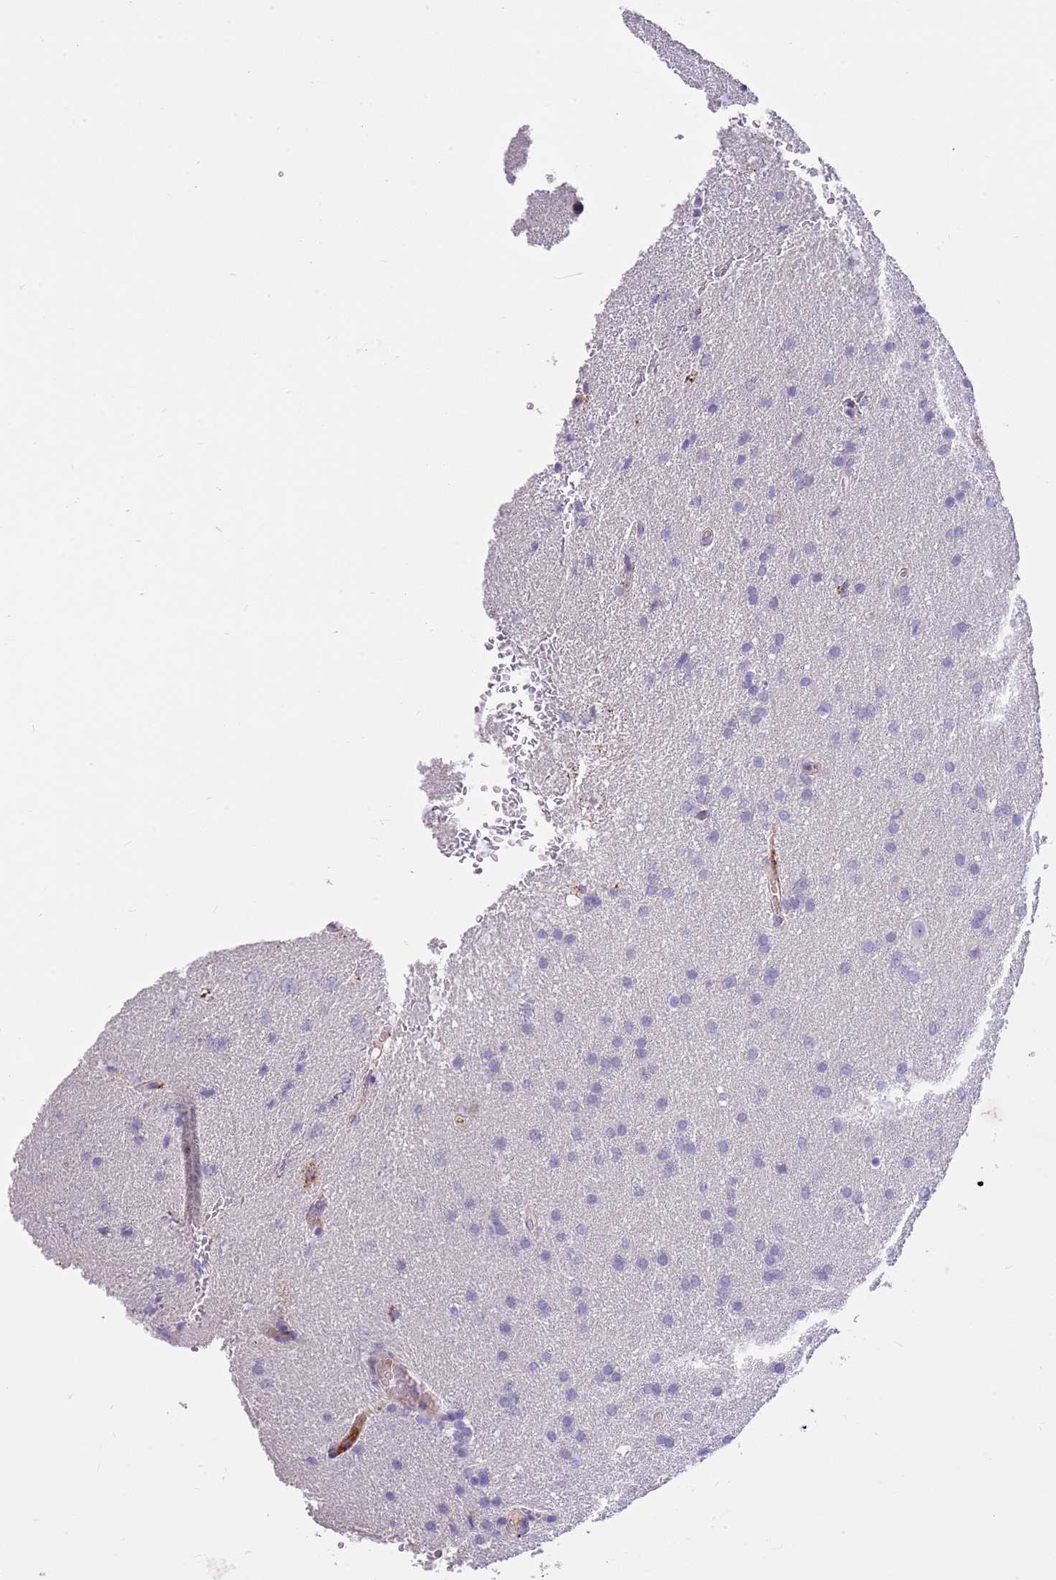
{"staining": {"intensity": "negative", "quantity": "none", "location": "none"}, "tissue": "glioma", "cell_type": "Tumor cells", "image_type": "cancer", "snomed": [{"axis": "morphology", "description": "Glioma, malignant, Low grade"}, {"axis": "topography", "description": "Brain"}], "caption": "Immunohistochemical staining of malignant glioma (low-grade) exhibits no significant positivity in tumor cells.", "gene": "LEPROTL1", "patient": {"sex": "female", "age": 32}}